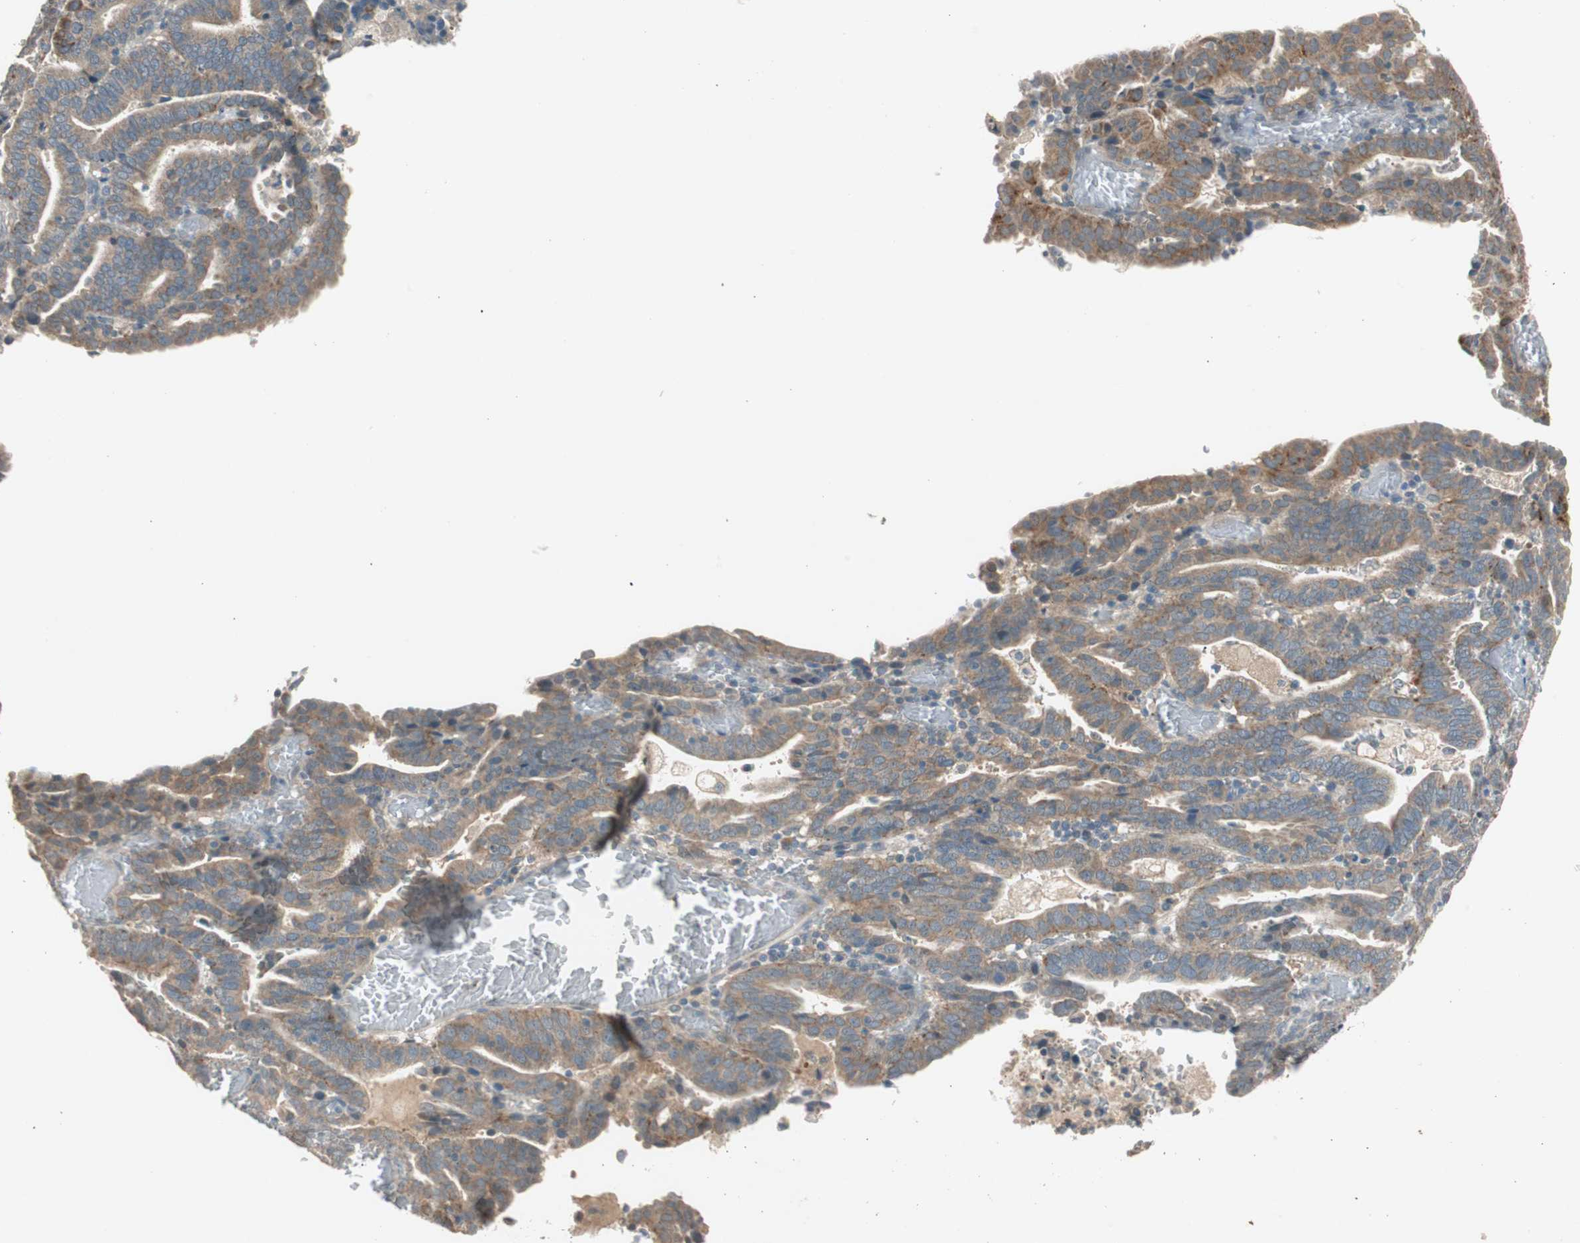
{"staining": {"intensity": "moderate", "quantity": ">75%", "location": "cytoplasmic/membranous"}, "tissue": "endometrial cancer", "cell_type": "Tumor cells", "image_type": "cancer", "snomed": [{"axis": "morphology", "description": "Adenocarcinoma, NOS"}, {"axis": "topography", "description": "Uterus"}], "caption": "Approximately >75% of tumor cells in human endometrial adenocarcinoma show moderate cytoplasmic/membranous protein staining as visualized by brown immunohistochemical staining.", "gene": "NCLN", "patient": {"sex": "female", "age": 83}}